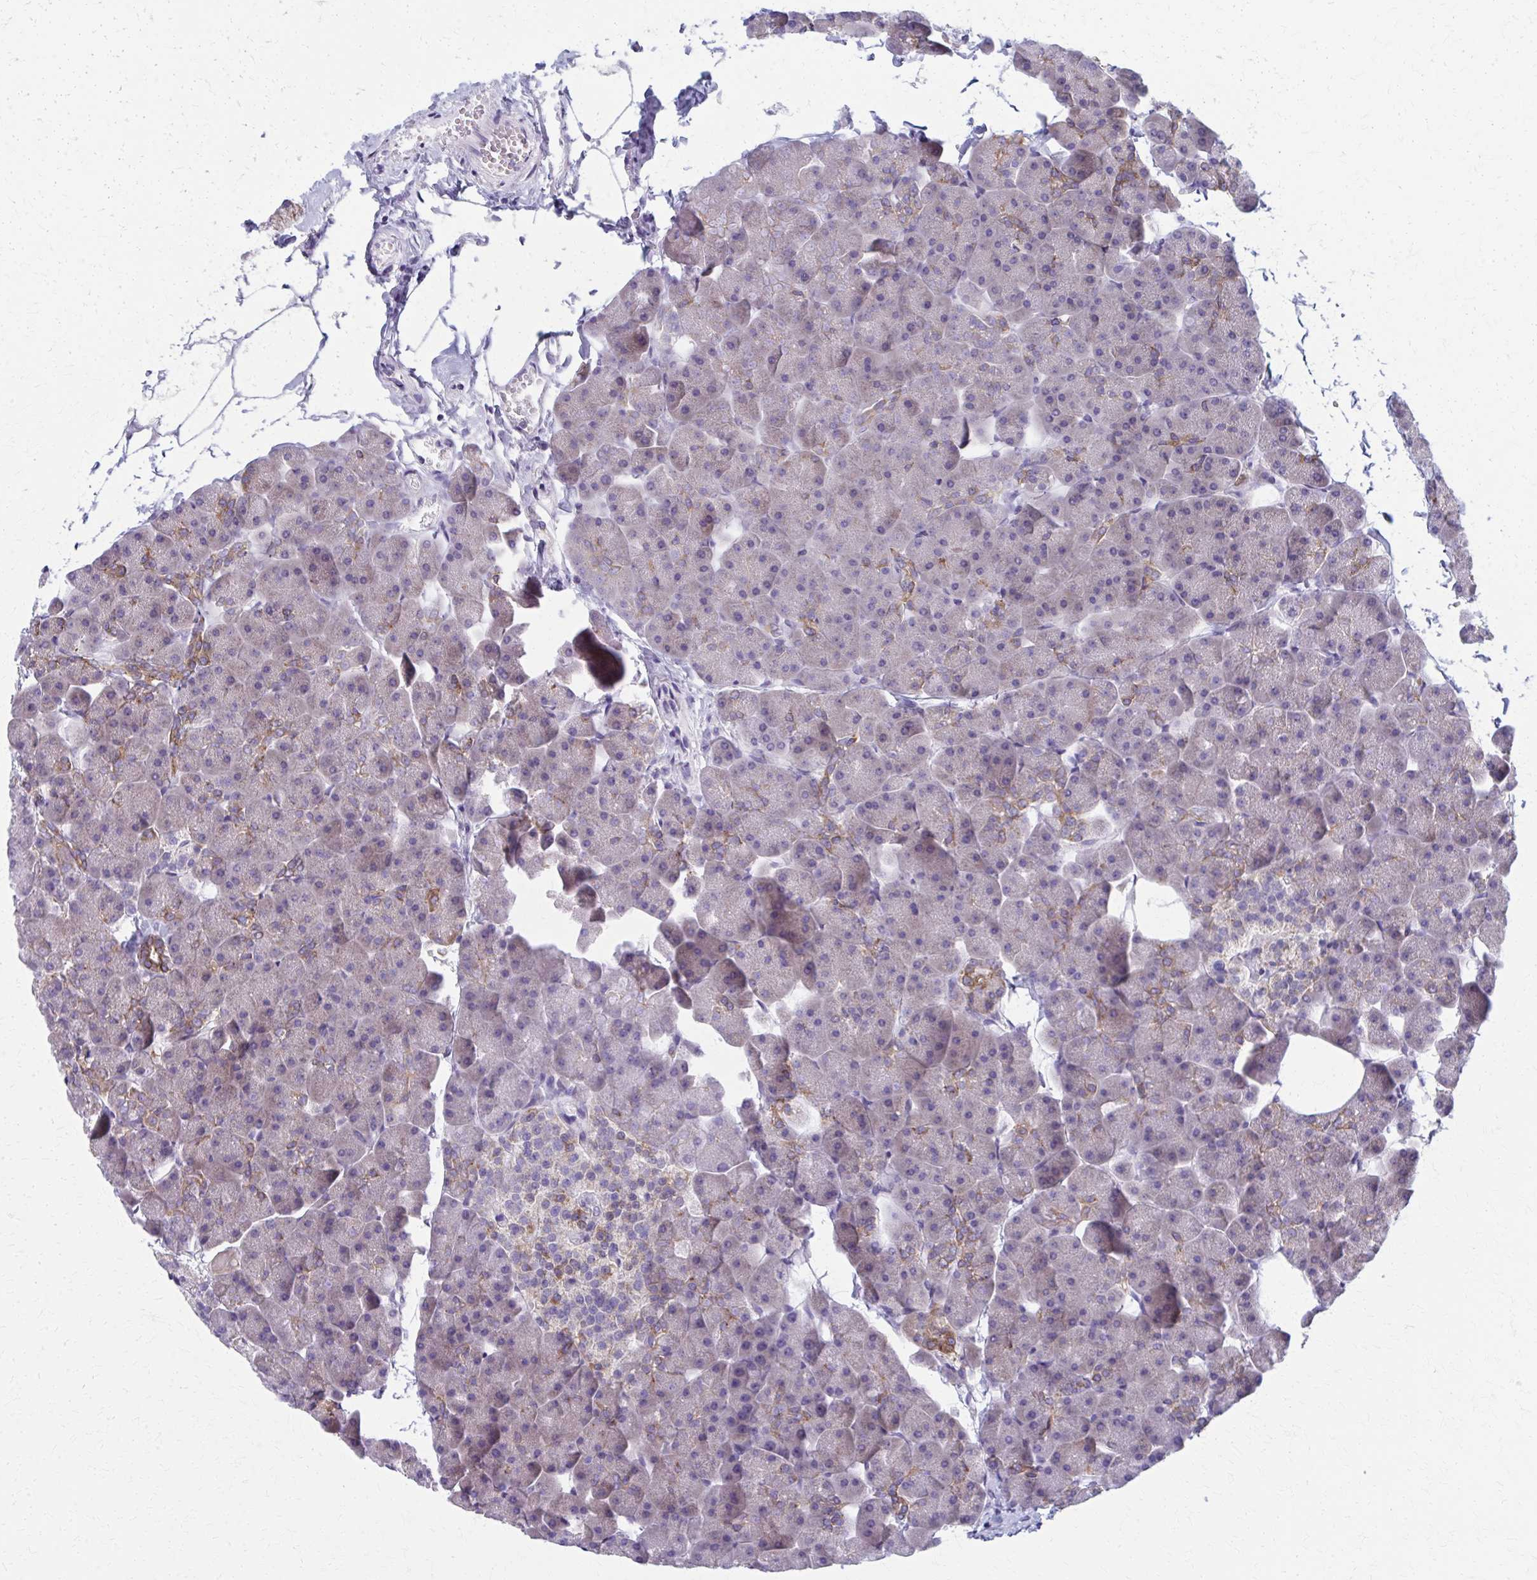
{"staining": {"intensity": "strong", "quantity": "<25%", "location": "cytoplasmic/membranous"}, "tissue": "pancreas", "cell_type": "Exocrine glandular cells", "image_type": "normal", "snomed": [{"axis": "morphology", "description": "Normal tissue, NOS"}, {"axis": "topography", "description": "Pancreas"}], "caption": "Immunohistochemical staining of benign human pancreas exhibits medium levels of strong cytoplasmic/membranous expression in approximately <25% of exocrine glandular cells. (IHC, brightfield microscopy, high magnification).", "gene": "SPATS2L", "patient": {"sex": "male", "age": 35}}